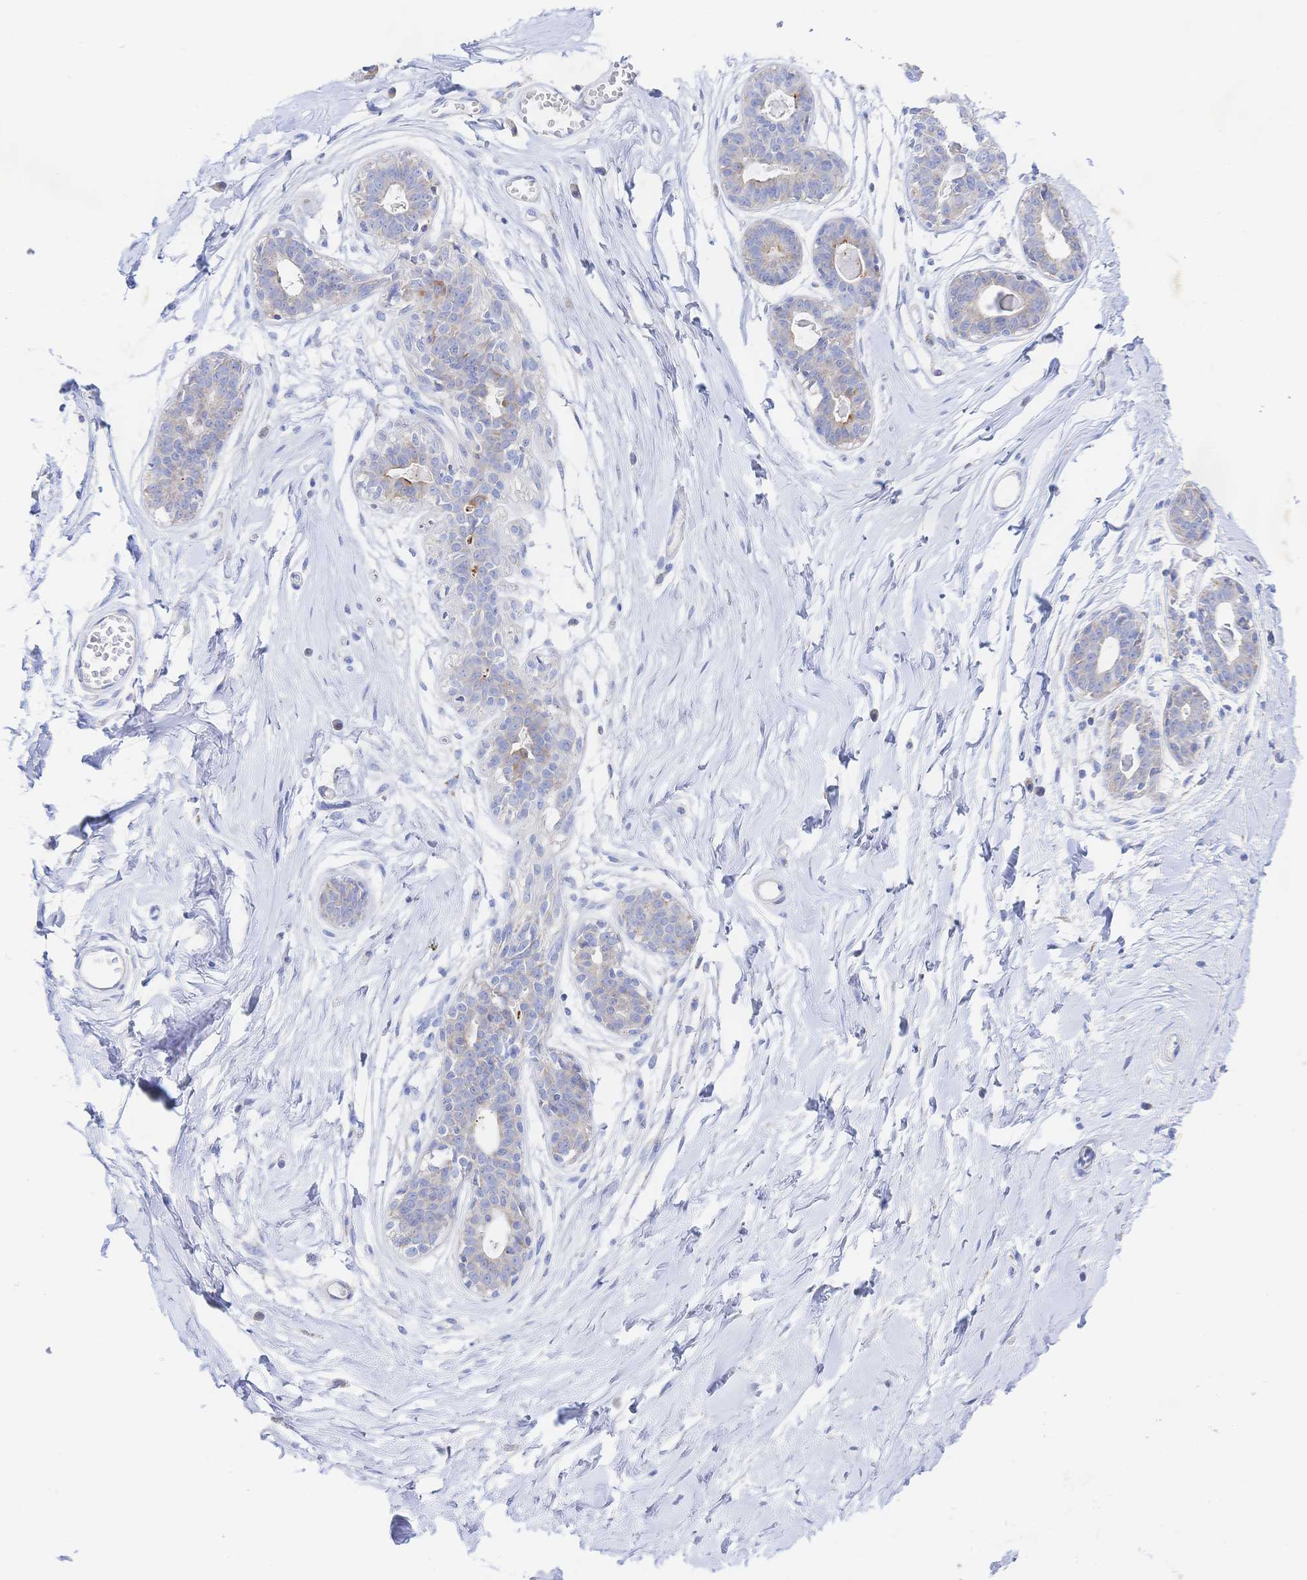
{"staining": {"intensity": "negative", "quantity": "none", "location": "none"}, "tissue": "breast", "cell_type": "Adipocytes", "image_type": "normal", "snomed": [{"axis": "morphology", "description": "Normal tissue, NOS"}, {"axis": "topography", "description": "Breast"}], "caption": "IHC image of unremarkable human breast stained for a protein (brown), which reveals no staining in adipocytes.", "gene": "SYNGR4", "patient": {"sex": "female", "age": 45}}